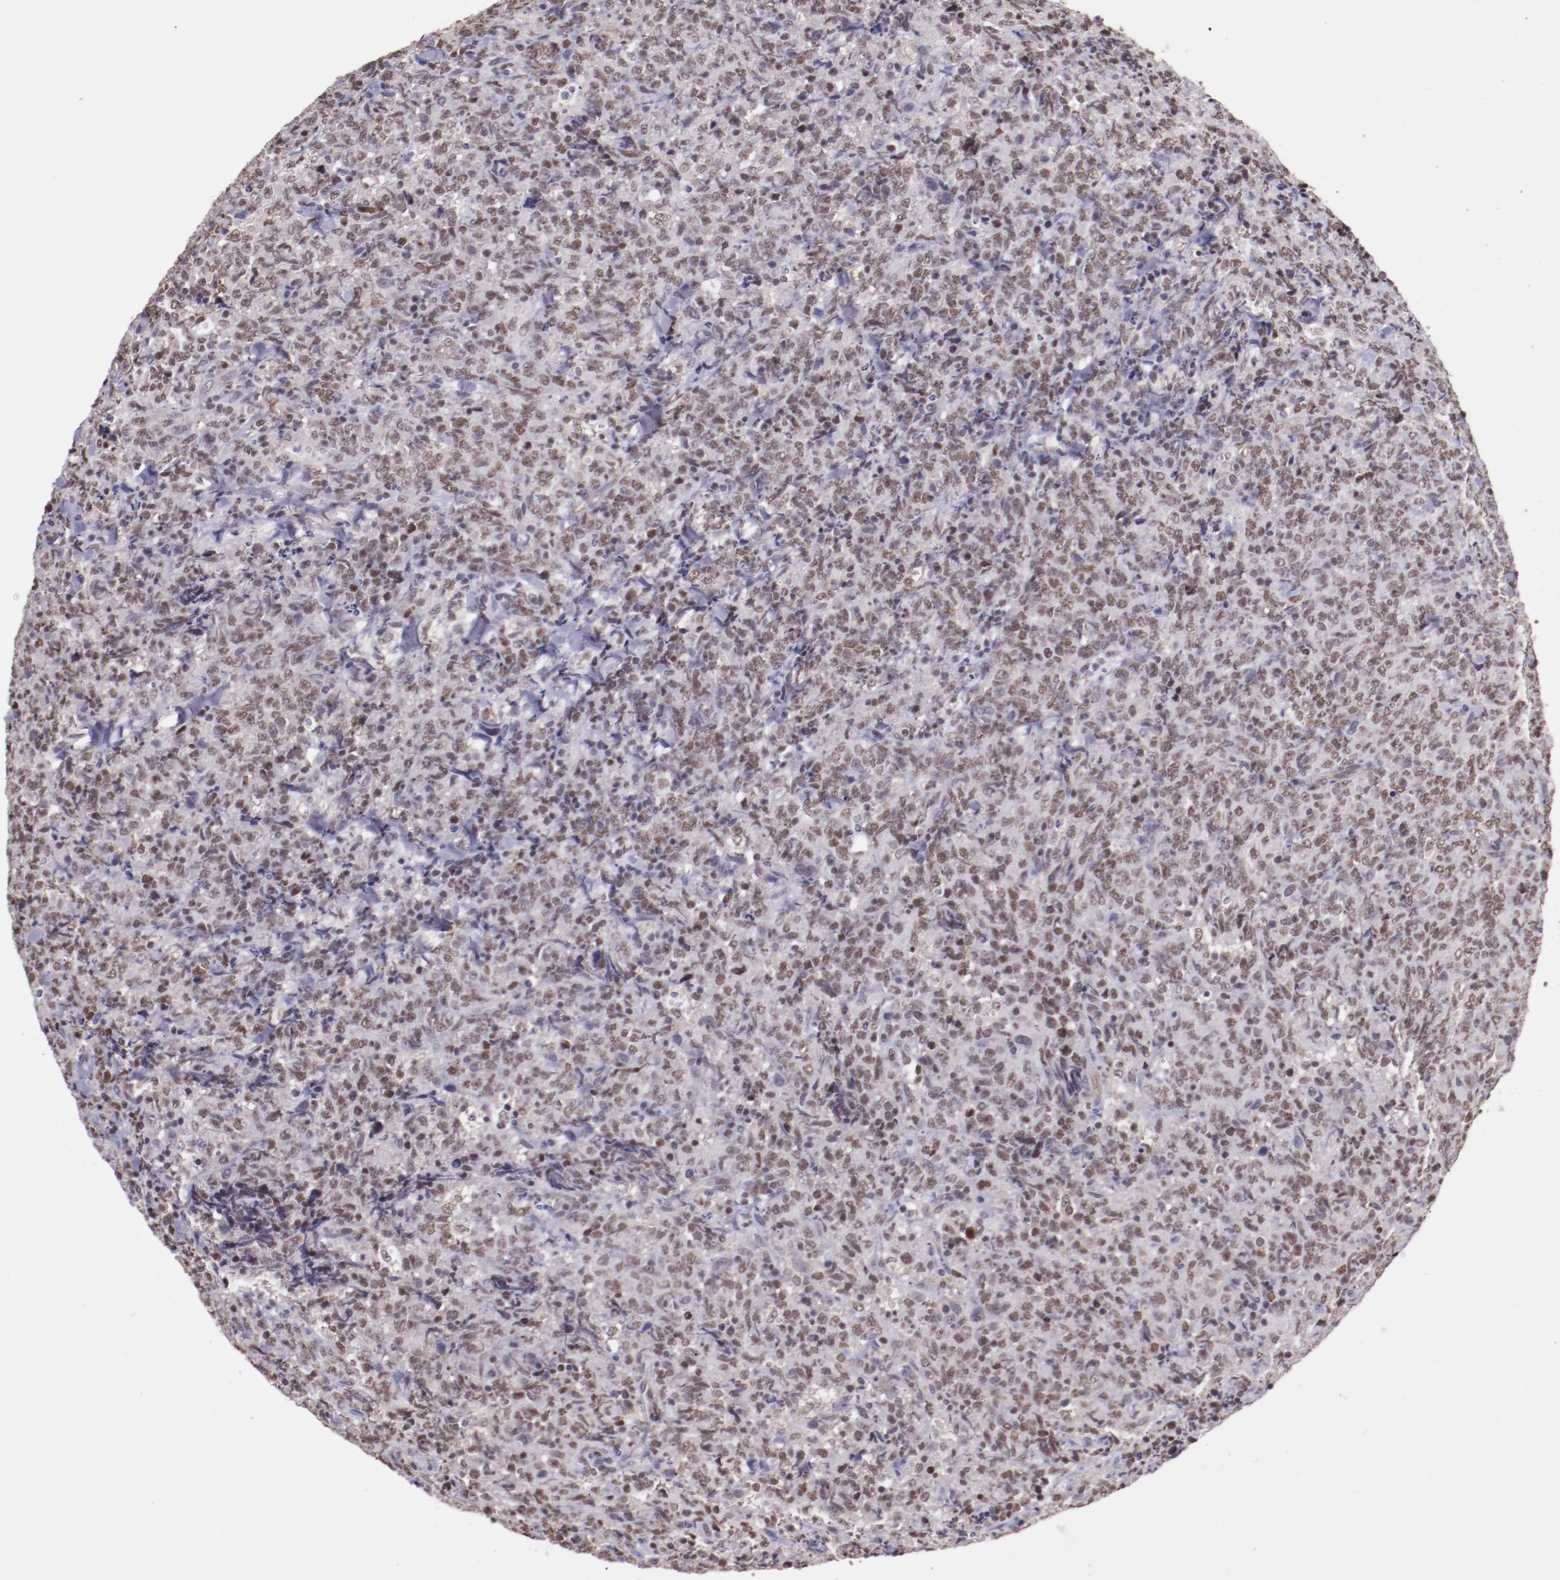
{"staining": {"intensity": "weak", "quantity": ">75%", "location": "nuclear"}, "tissue": "lymphoma", "cell_type": "Tumor cells", "image_type": "cancer", "snomed": [{"axis": "morphology", "description": "Malignant lymphoma, non-Hodgkin's type, High grade"}, {"axis": "topography", "description": "Tonsil"}], "caption": "Human lymphoma stained for a protein (brown) reveals weak nuclear positive positivity in about >75% of tumor cells.", "gene": "ELF1", "patient": {"sex": "female", "age": 36}}